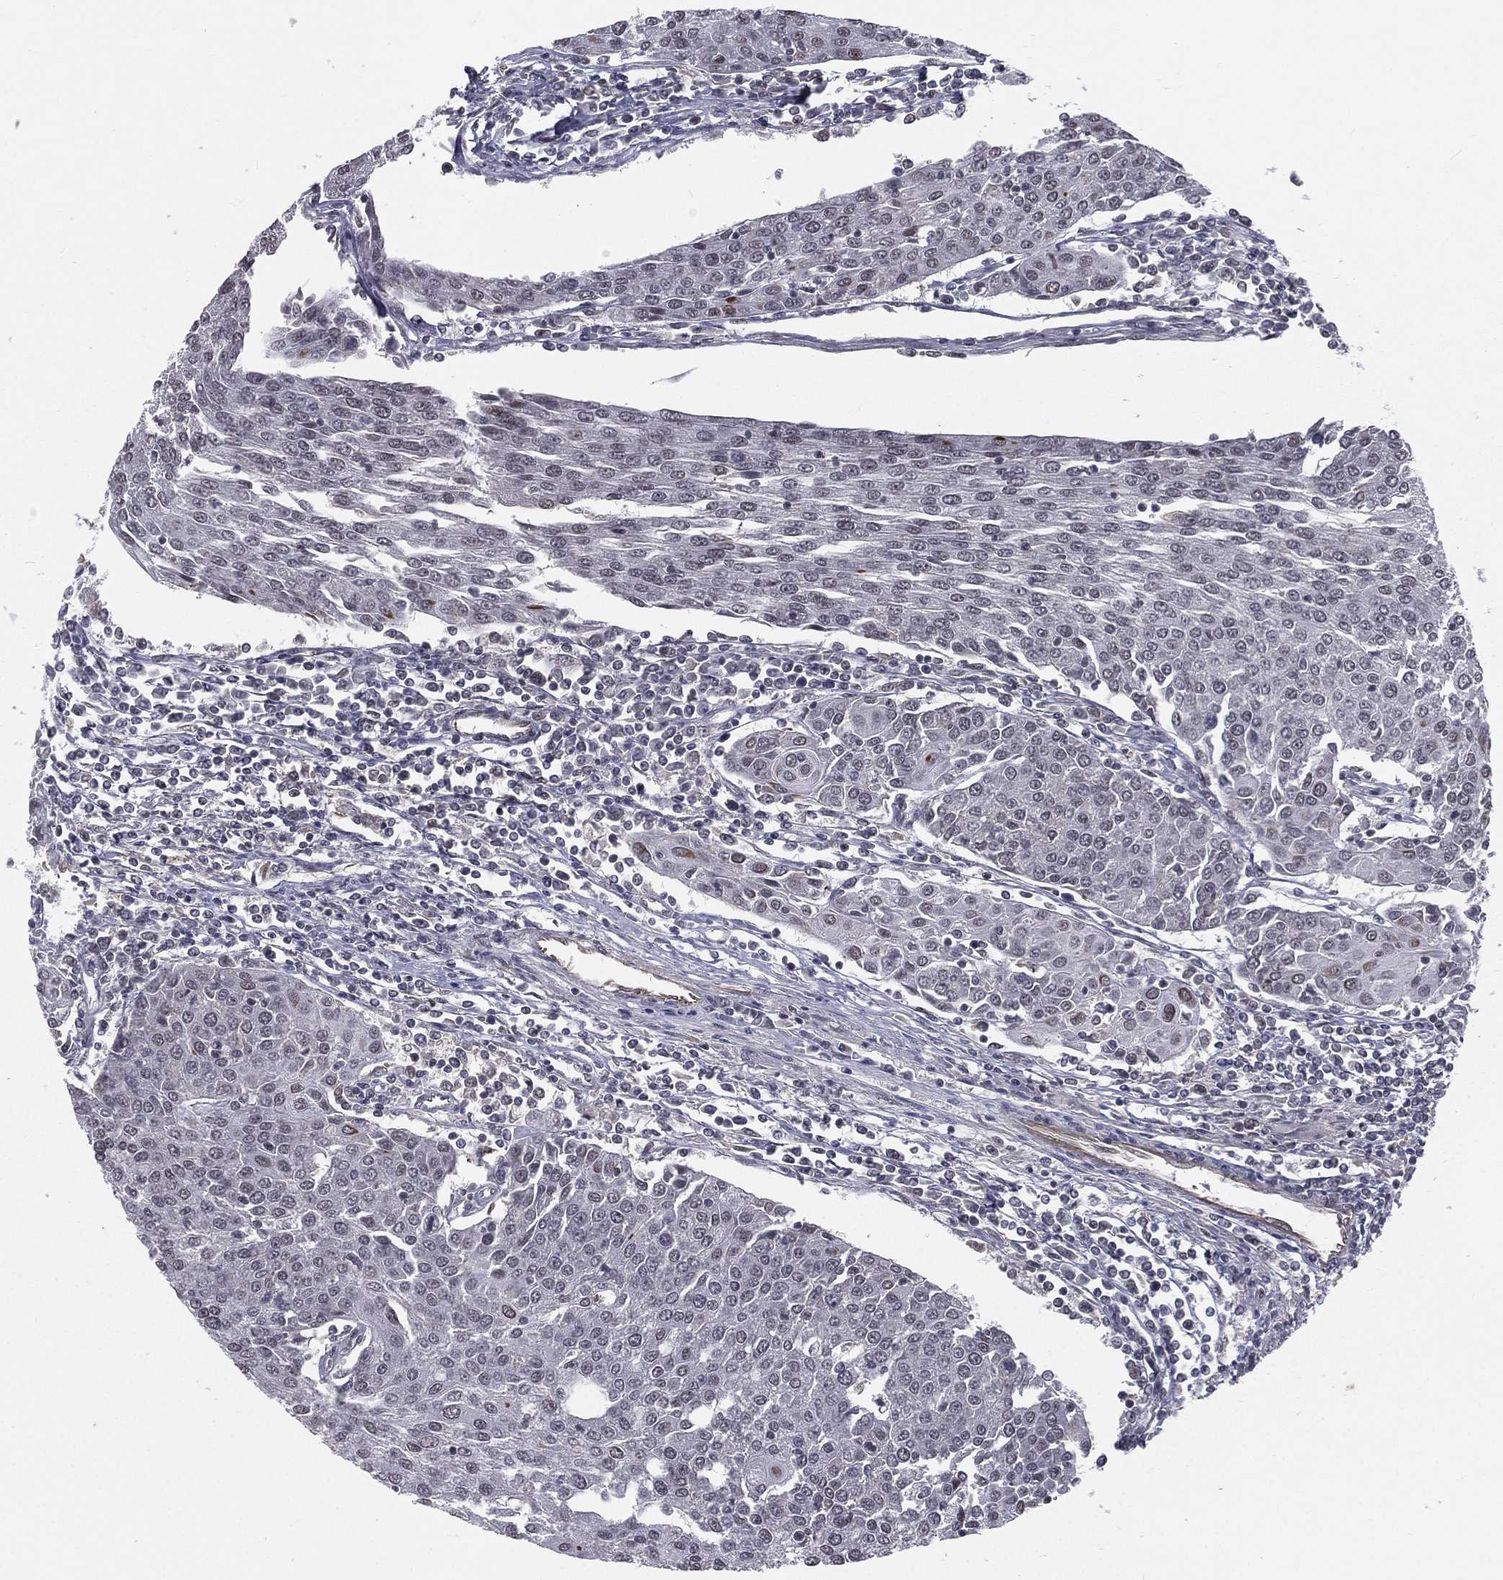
{"staining": {"intensity": "negative", "quantity": "none", "location": "none"}, "tissue": "urothelial cancer", "cell_type": "Tumor cells", "image_type": "cancer", "snomed": [{"axis": "morphology", "description": "Urothelial carcinoma, High grade"}, {"axis": "topography", "description": "Urinary bladder"}], "caption": "This is an immunohistochemistry micrograph of high-grade urothelial carcinoma. There is no staining in tumor cells.", "gene": "MORC2", "patient": {"sex": "female", "age": 85}}